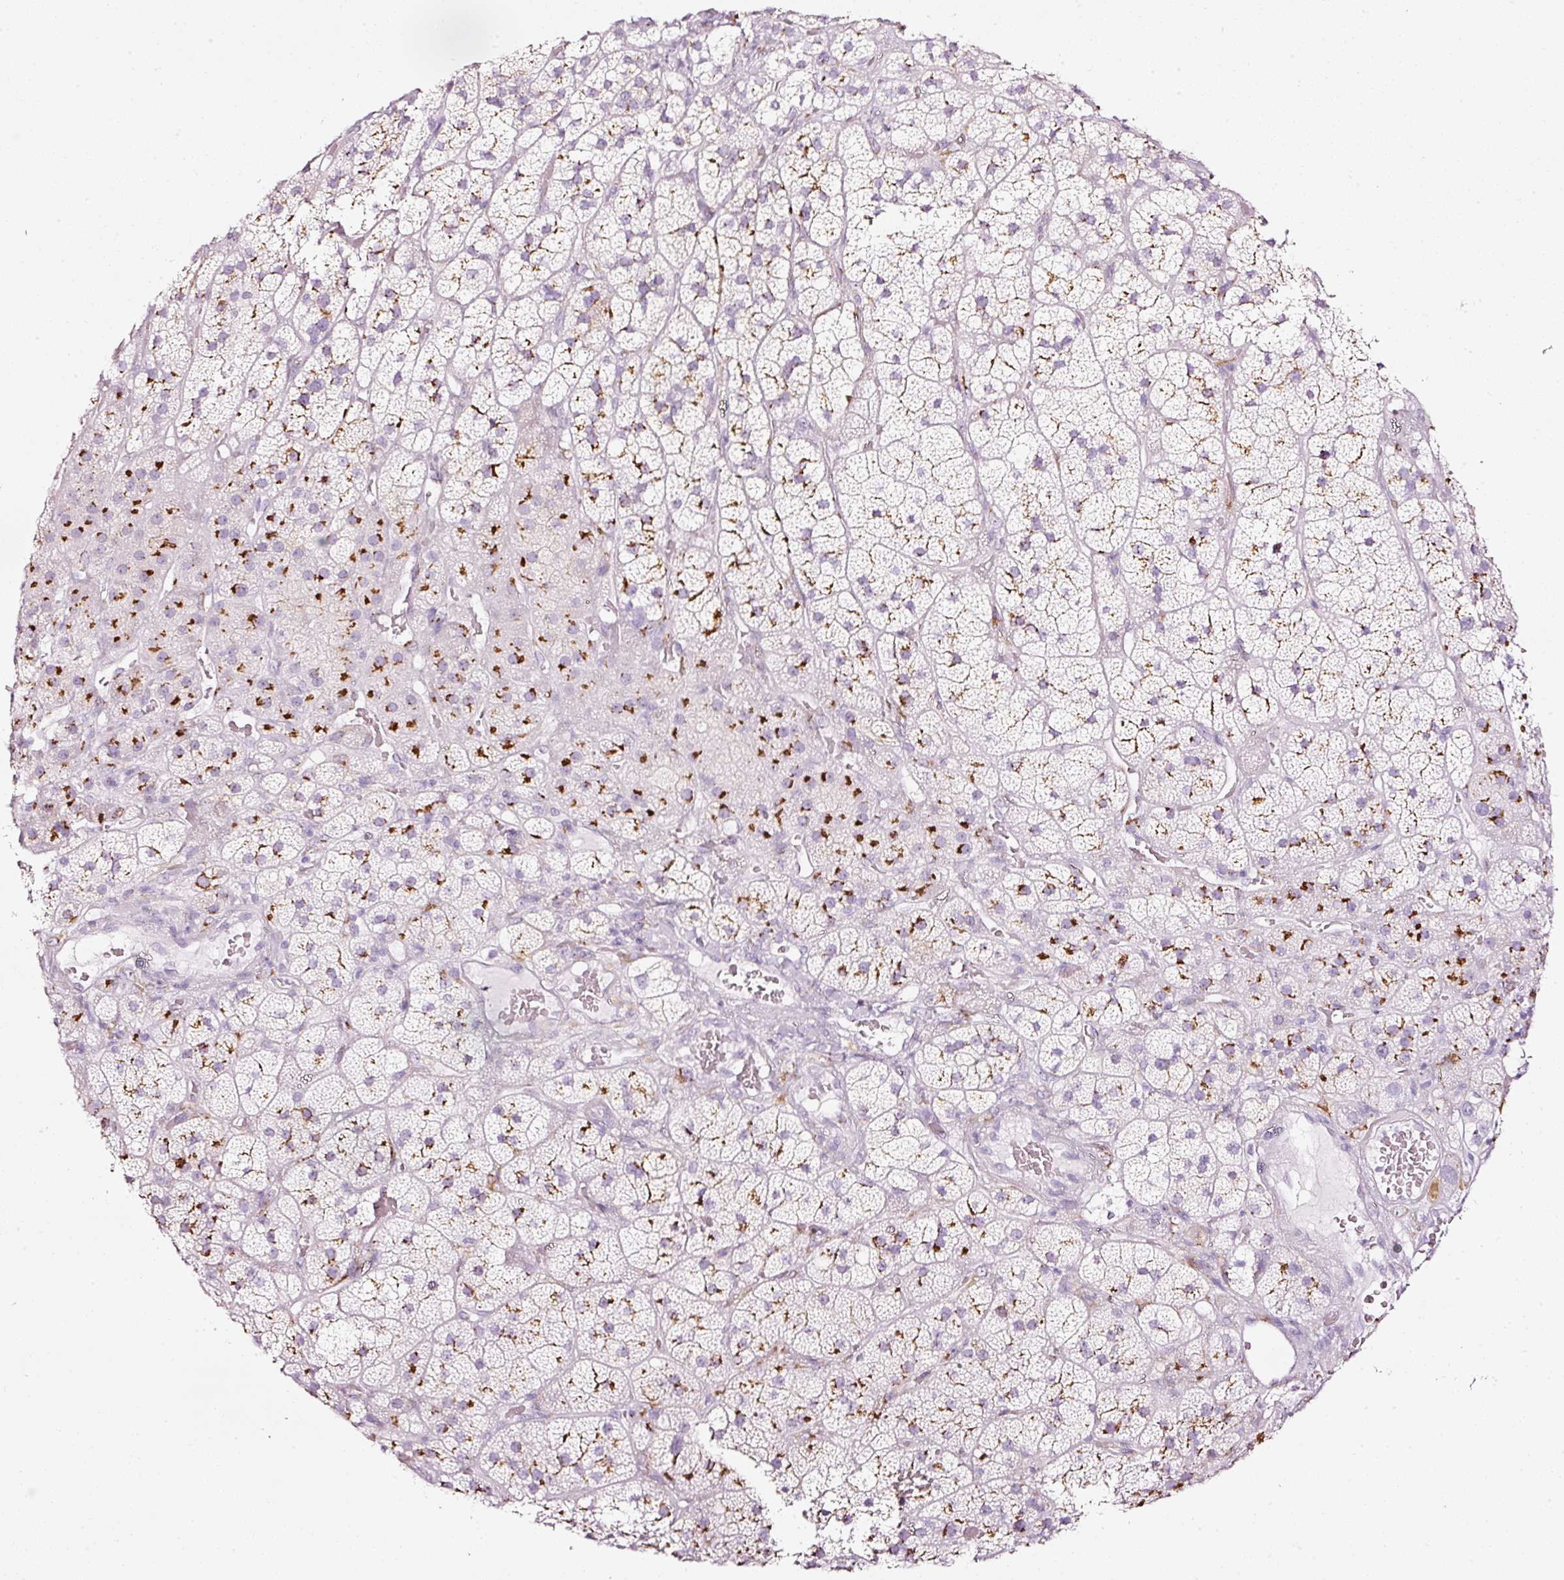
{"staining": {"intensity": "strong", "quantity": "25%-75%", "location": "cytoplasmic/membranous"}, "tissue": "adrenal gland", "cell_type": "Glandular cells", "image_type": "normal", "snomed": [{"axis": "morphology", "description": "Normal tissue, NOS"}, {"axis": "topography", "description": "Adrenal gland"}], "caption": "Immunohistochemistry (IHC) (DAB (3,3'-diaminobenzidine)) staining of unremarkable human adrenal gland shows strong cytoplasmic/membranous protein staining in approximately 25%-75% of glandular cells. Immunohistochemistry (IHC) stains the protein in brown and the nuclei are stained blue.", "gene": "SDF4", "patient": {"sex": "male", "age": 57}}